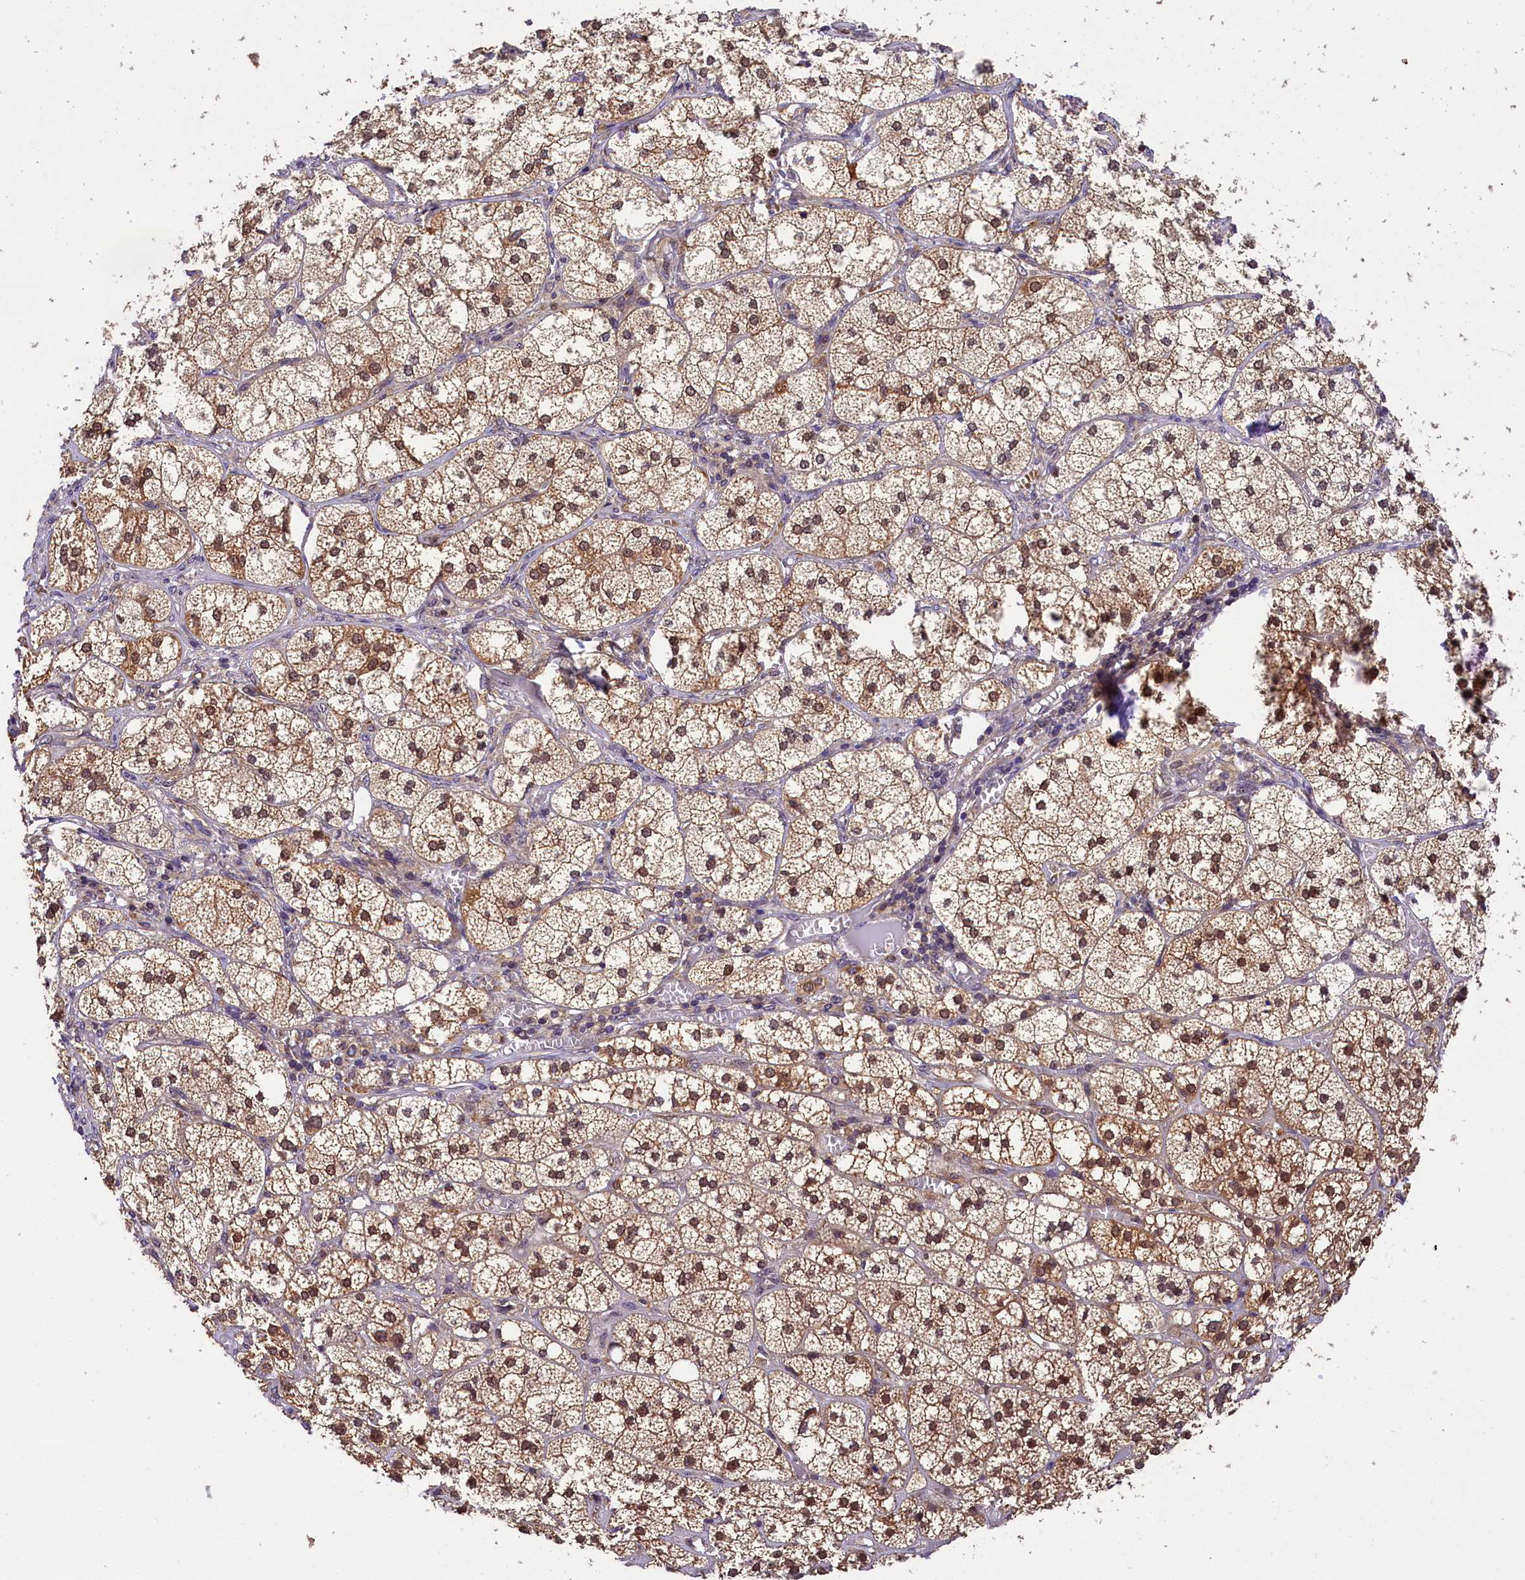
{"staining": {"intensity": "strong", "quantity": ">75%", "location": "cytoplasmic/membranous,nuclear"}, "tissue": "adrenal gland", "cell_type": "Glandular cells", "image_type": "normal", "snomed": [{"axis": "morphology", "description": "Normal tissue, NOS"}, {"axis": "topography", "description": "Adrenal gland"}], "caption": "Protein expression analysis of benign adrenal gland shows strong cytoplasmic/membranous,nuclear expression in approximately >75% of glandular cells. The protein is stained brown, and the nuclei are stained in blue (DAB (3,3'-diaminobenzidine) IHC with brightfield microscopy, high magnification).", "gene": "EIF6", "patient": {"sex": "female", "age": 61}}